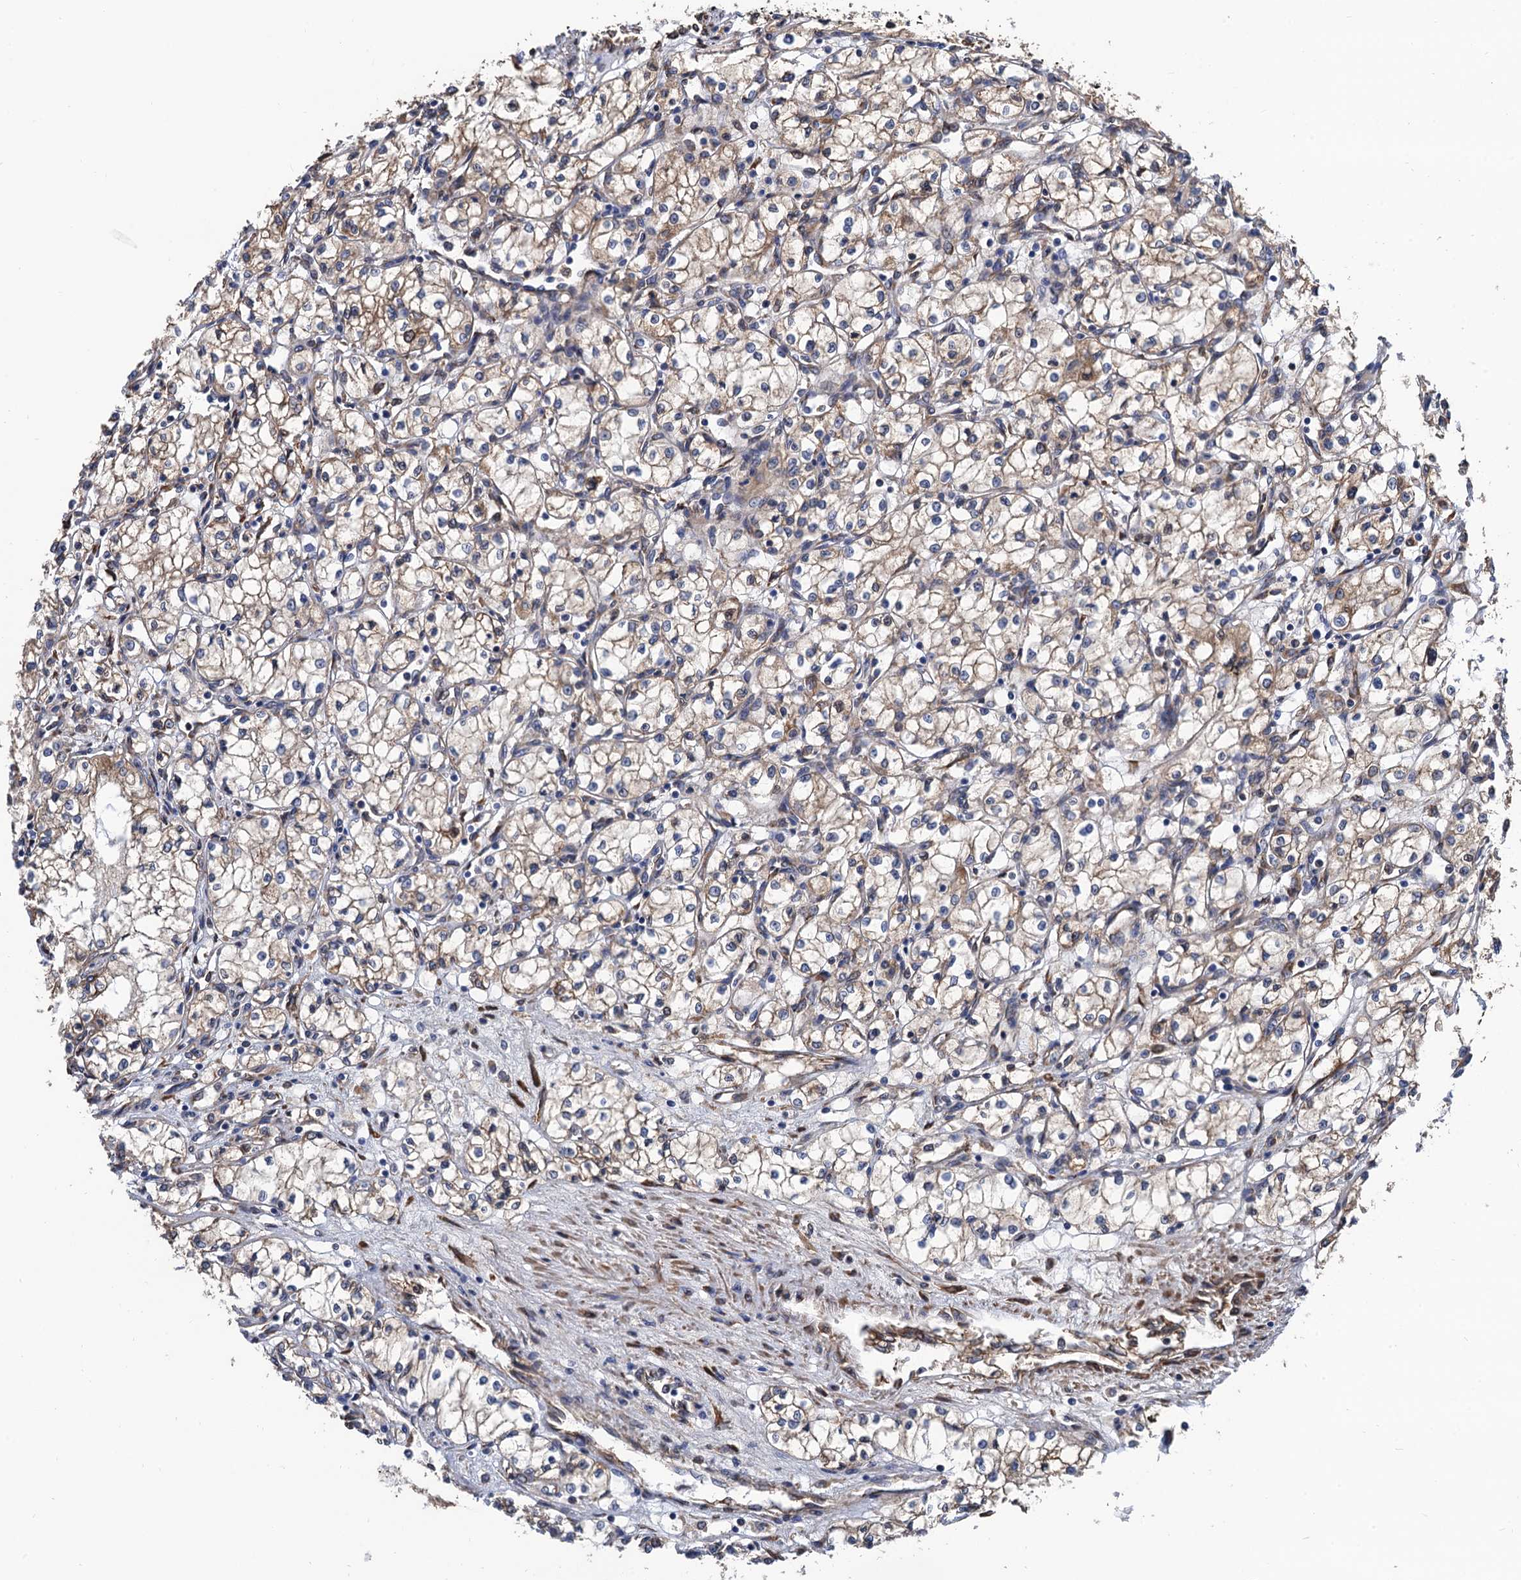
{"staining": {"intensity": "weak", "quantity": ">75%", "location": "cytoplasmic/membranous"}, "tissue": "renal cancer", "cell_type": "Tumor cells", "image_type": "cancer", "snomed": [{"axis": "morphology", "description": "Adenocarcinoma, NOS"}, {"axis": "topography", "description": "Kidney"}], "caption": "Immunohistochemistry (IHC) micrograph of renal cancer (adenocarcinoma) stained for a protein (brown), which demonstrates low levels of weak cytoplasmic/membranous positivity in about >75% of tumor cells.", "gene": "CNNM1", "patient": {"sex": "male", "age": 59}}